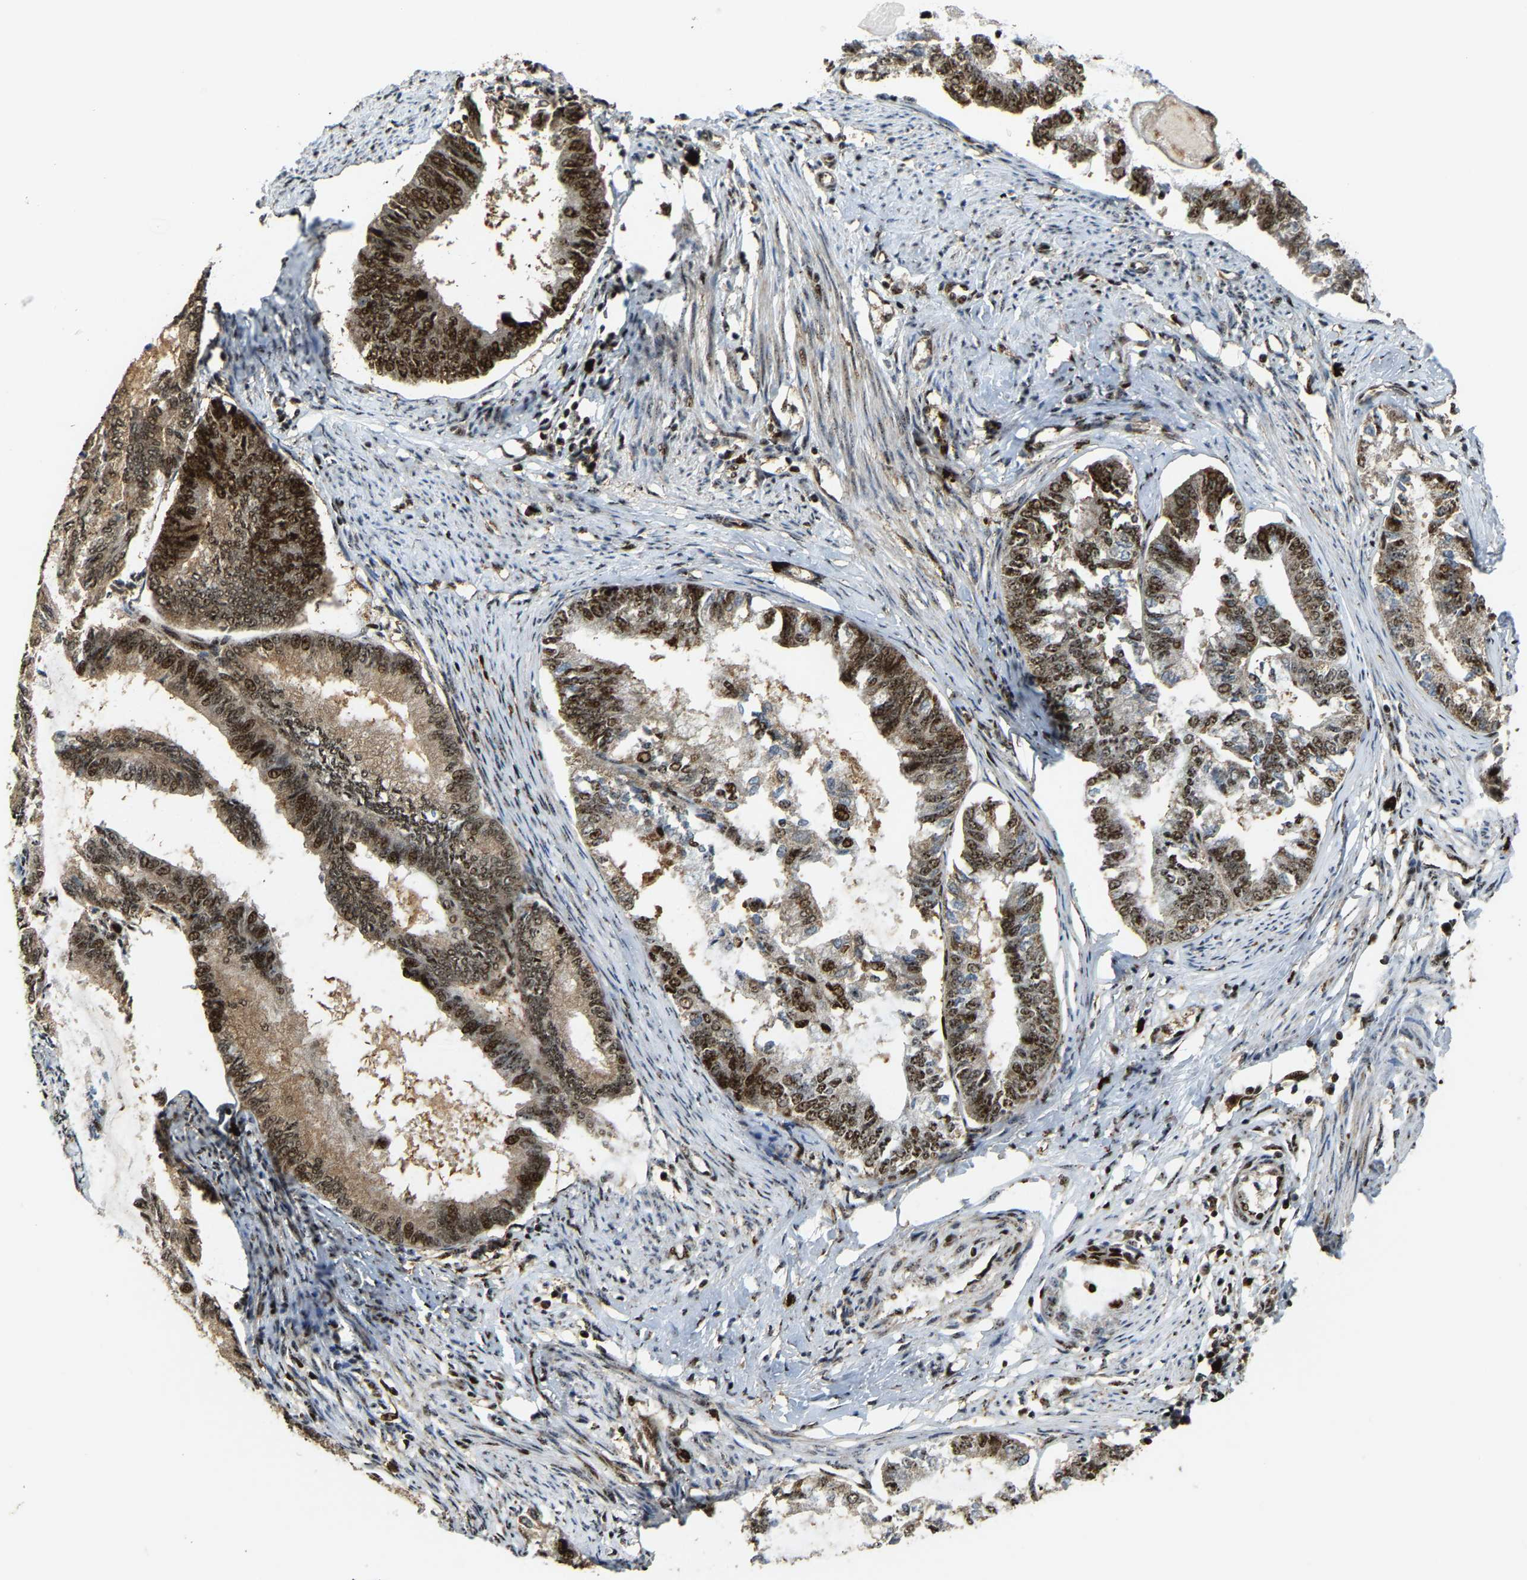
{"staining": {"intensity": "strong", "quantity": ">75%", "location": "cytoplasmic/membranous,nuclear"}, "tissue": "endometrial cancer", "cell_type": "Tumor cells", "image_type": "cancer", "snomed": [{"axis": "morphology", "description": "Adenocarcinoma, NOS"}, {"axis": "topography", "description": "Endometrium"}], "caption": "Immunohistochemistry (IHC) (DAB) staining of human endometrial cancer (adenocarcinoma) exhibits strong cytoplasmic/membranous and nuclear protein positivity in approximately >75% of tumor cells.", "gene": "ZNF687", "patient": {"sex": "female", "age": 86}}